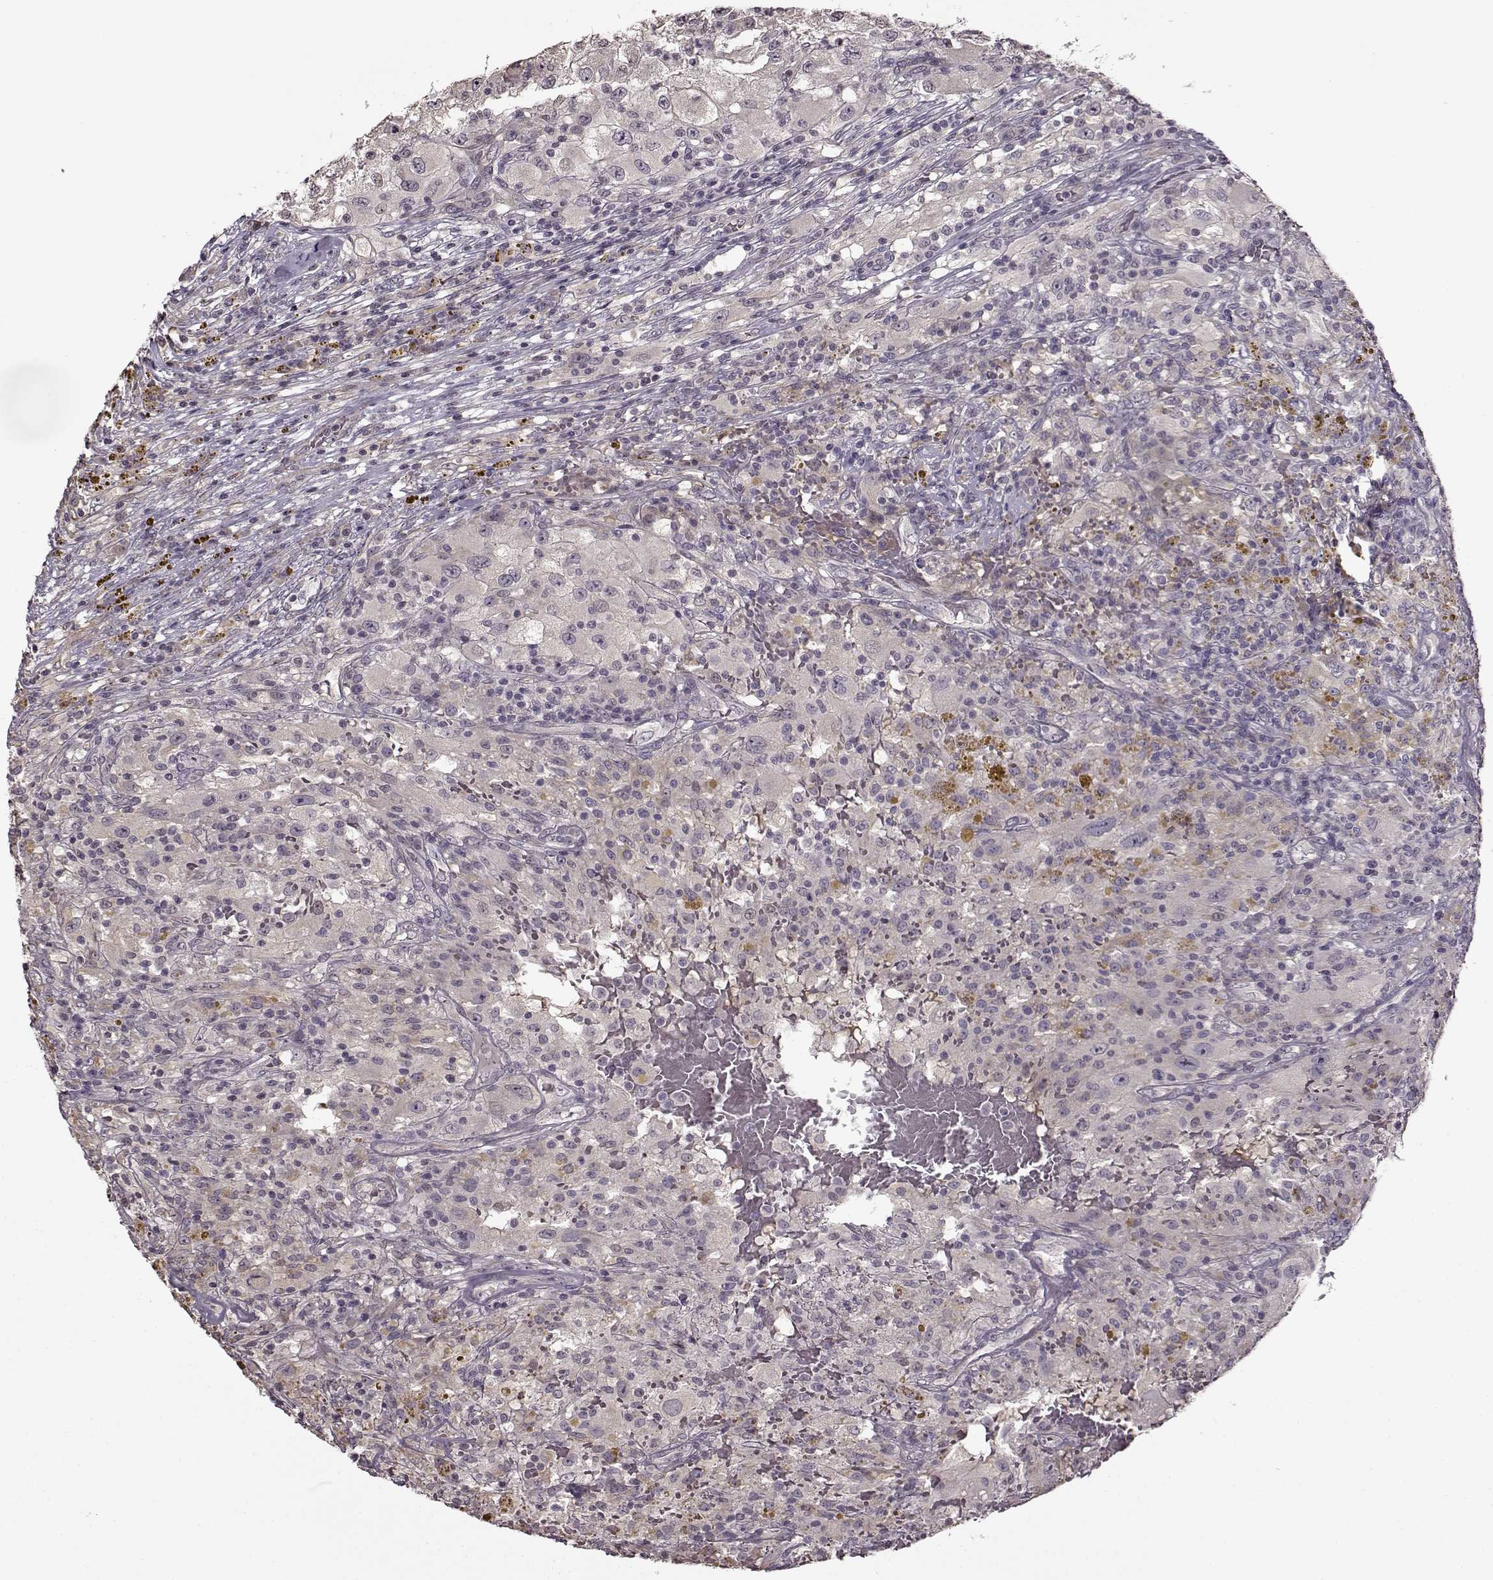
{"staining": {"intensity": "negative", "quantity": "none", "location": "none"}, "tissue": "renal cancer", "cell_type": "Tumor cells", "image_type": "cancer", "snomed": [{"axis": "morphology", "description": "Adenocarcinoma, NOS"}, {"axis": "topography", "description": "Kidney"}], "caption": "Renal adenocarcinoma stained for a protein using immunohistochemistry reveals no expression tumor cells.", "gene": "FSHB", "patient": {"sex": "female", "age": 67}}